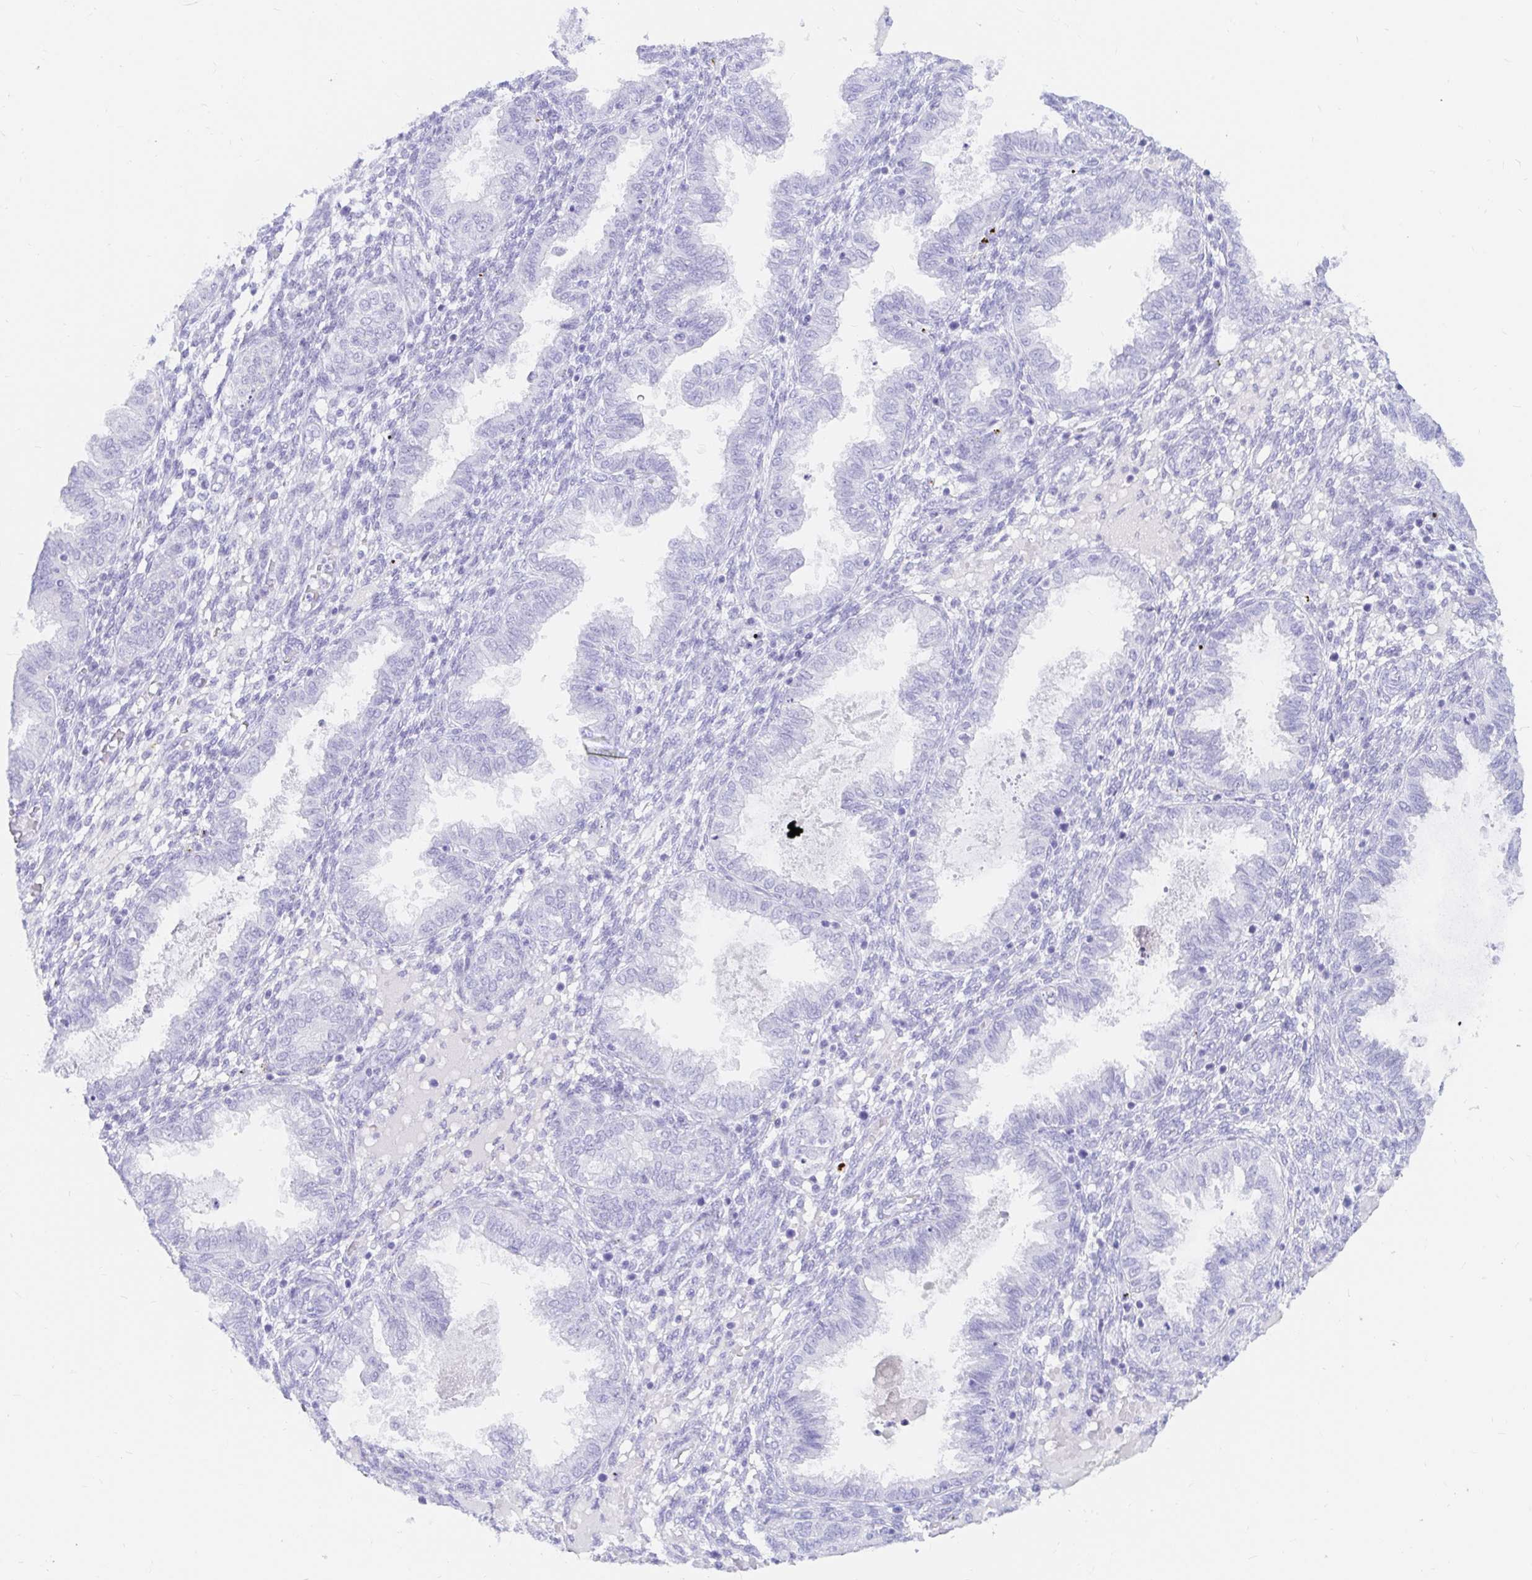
{"staining": {"intensity": "negative", "quantity": "none", "location": "none"}, "tissue": "endometrium", "cell_type": "Cells in endometrial stroma", "image_type": "normal", "snomed": [{"axis": "morphology", "description": "Normal tissue, NOS"}, {"axis": "topography", "description": "Endometrium"}], "caption": "IHC histopathology image of unremarkable endometrium: endometrium stained with DAB (3,3'-diaminobenzidine) exhibits no significant protein positivity in cells in endometrial stroma.", "gene": "OR6T1", "patient": {"sex": "female", "age": 33}}